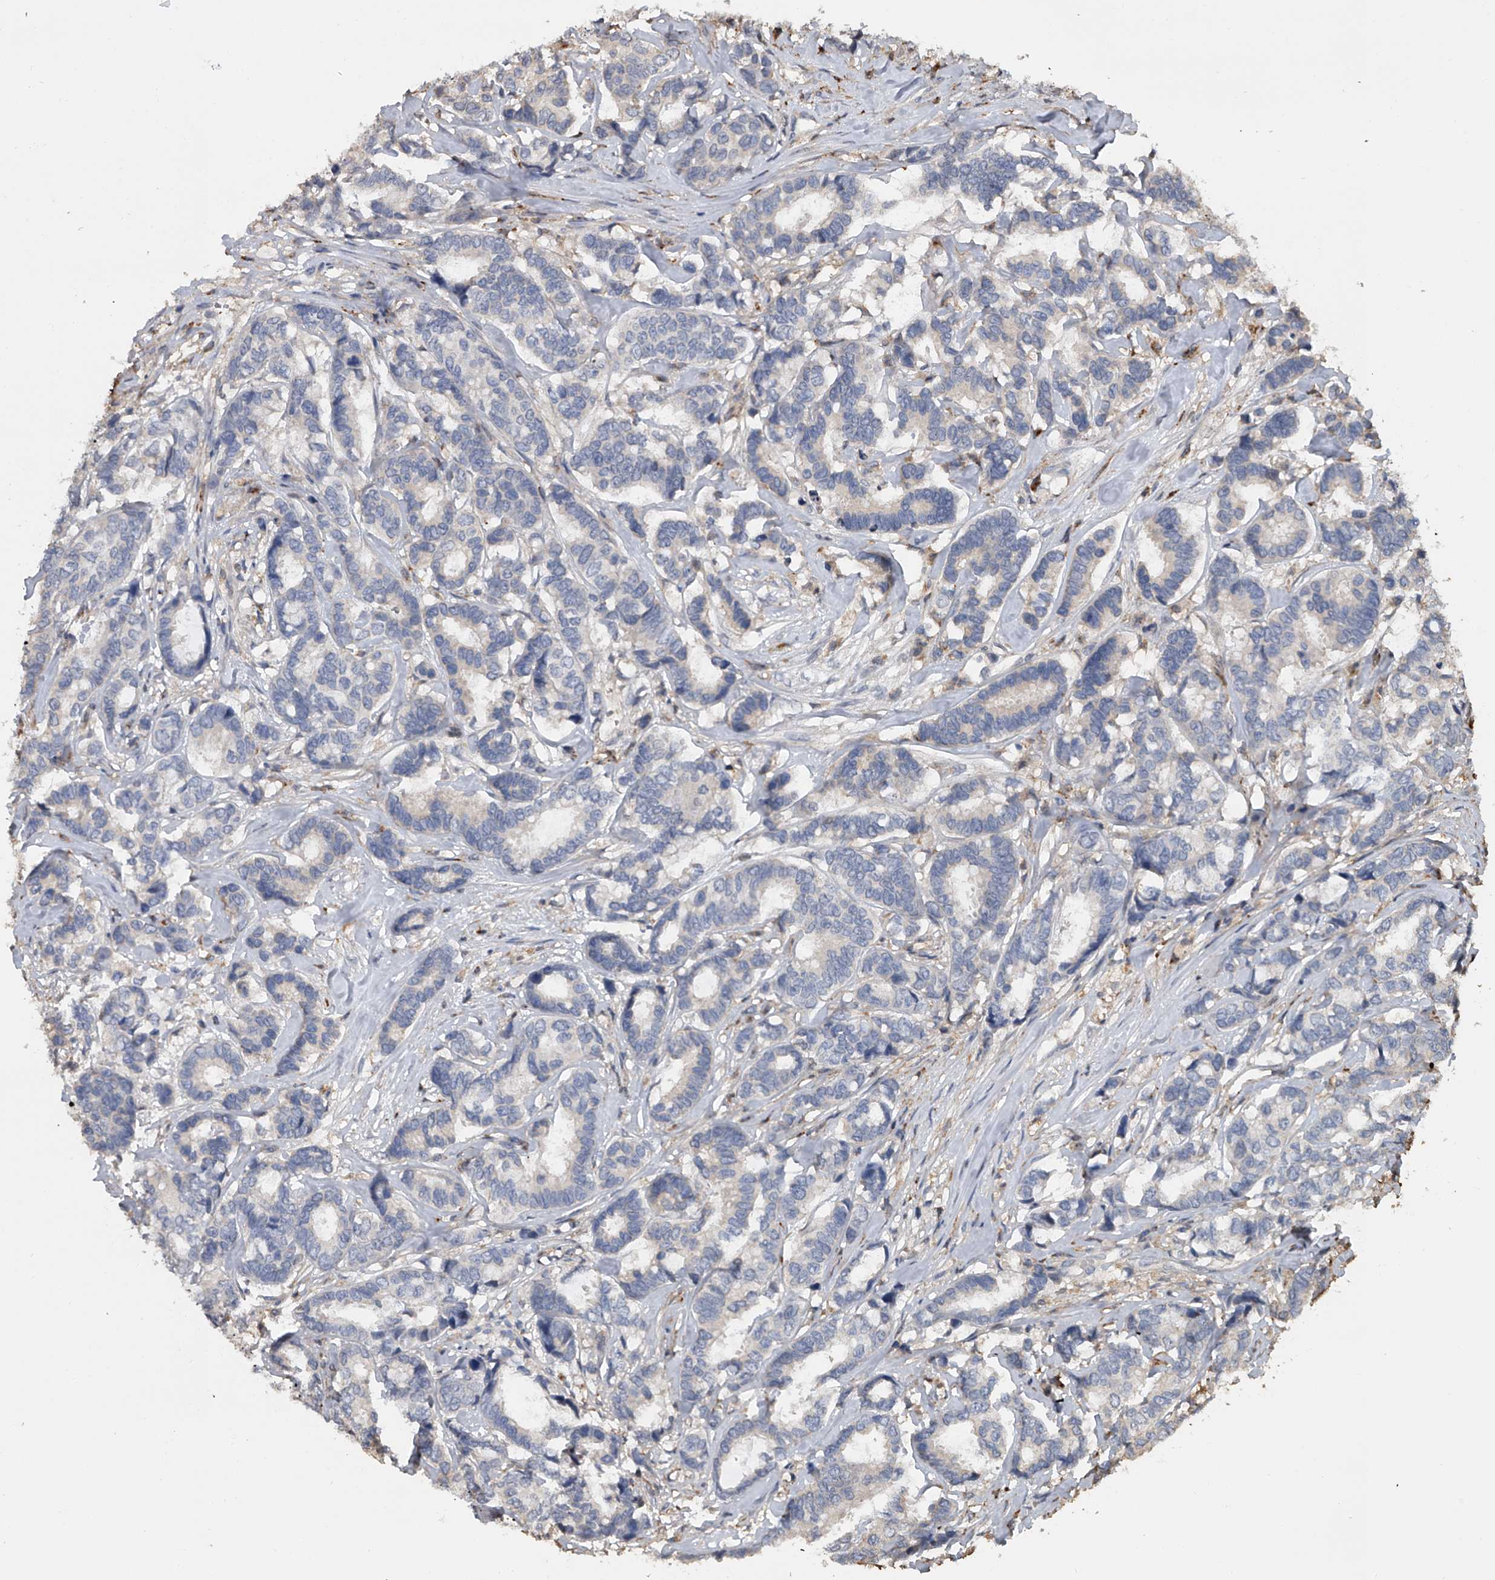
{"staining": {"intensity": "negative", "quantity": "none", "location": "none"}, "tissue": "breast cancer", "cell_type": "Tumor cells", "image_type": "cancer", "snomed": [{"axis": "morphology", "description": "Duct carcinoma"}, {"axis": "topography", "description": "Breast"}], "caption": "The image demonstrates no staining of tumor cells in breast invasive ductal carcinoma.", "gene": "DOCK9", "patient": {"sex": "female", "age": 87}}